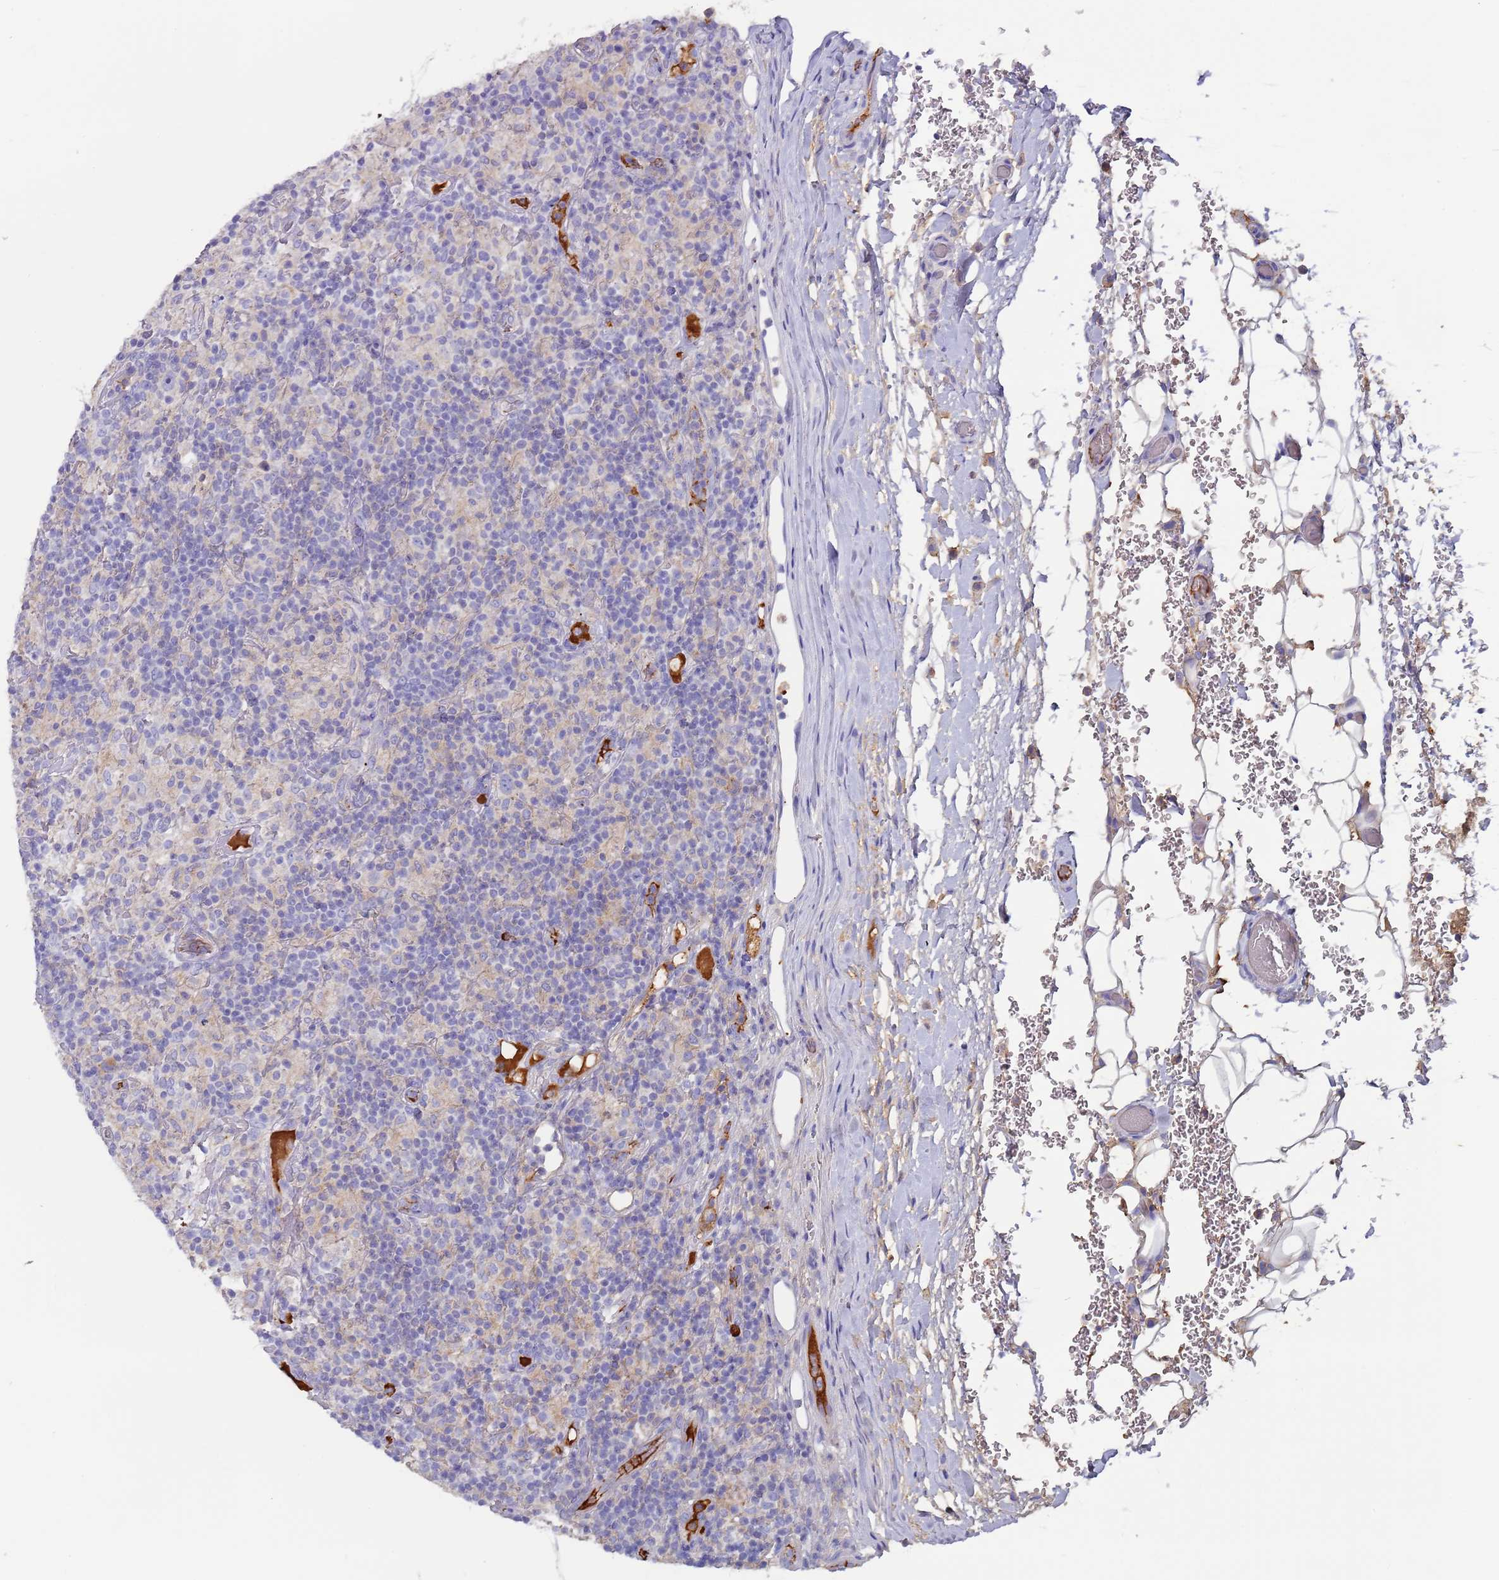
{"staining": {"intensity": "negative", "quantity": "none", "location": "none"}, "tissue": "lymphoma", "cell_type": "Tumor cells", "image_type": "cancer", "snomed": [{"axis": "morphology", "description": "Hodgkin's disease, NOS"}, {"axis": "topography", "description": "Lymph node"}], "caption": "The IHC image has no significant positivity in tumor cells of lymphoma tissue.", "gene": "CYSLTR2", "patient": {"sex": "male", "age": 70}}